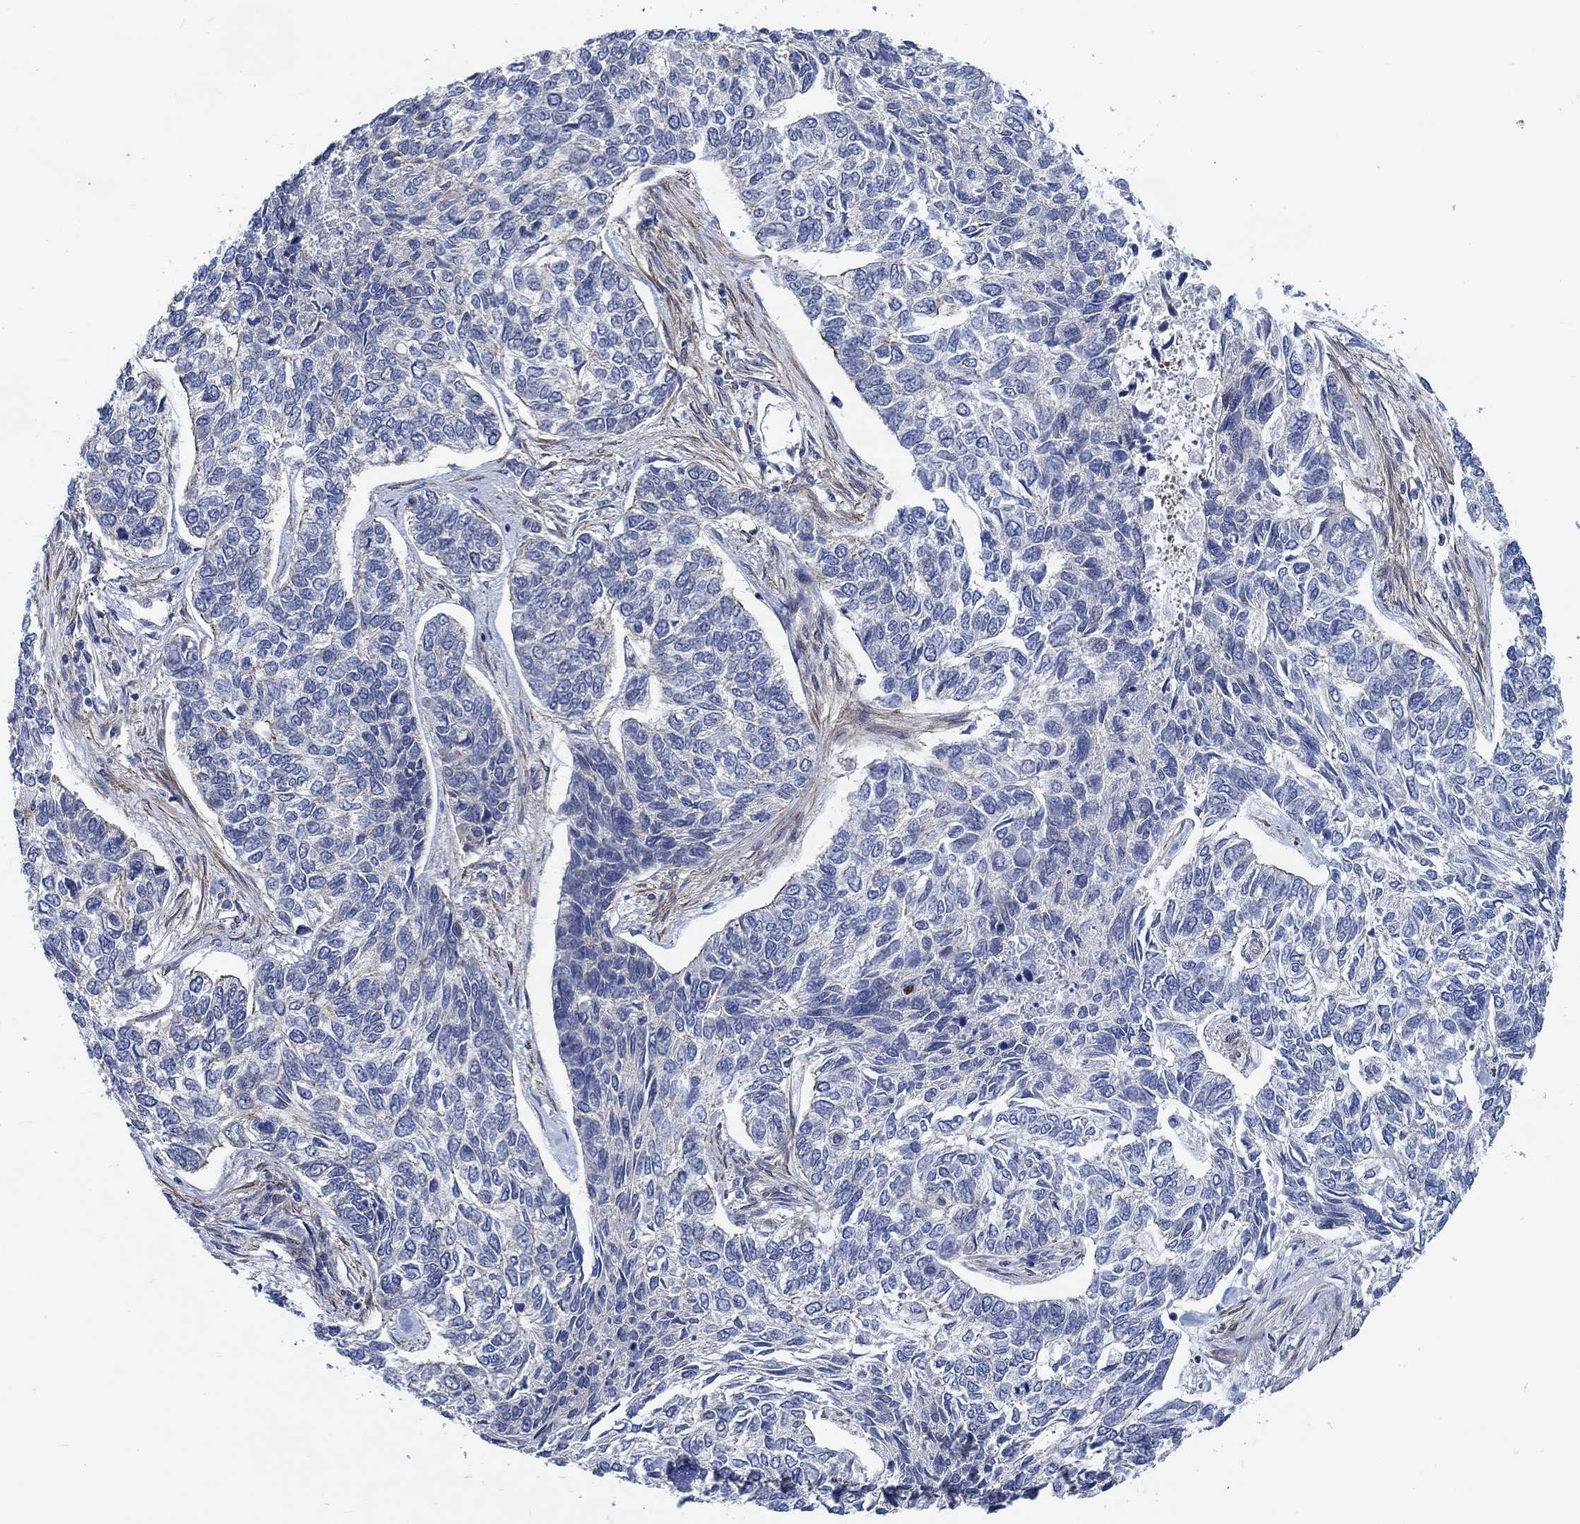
{"staining": {"intensity": "negative", "quantity": "none", "location": "none"}, "tissue": "skin cancer", "cell_type": "Tumor cells", "image_type": "cancer", "snomed": [{"axis": "morphology", "description": "Basal cell carcinoma"}, {"axis": "topography", "description": "Skin"}], "caption": "There is no significant expression in tumor cells of skin basal cell carcinoma.", "gene": "KCNH8", "patient": {"sex": "female", "age": 65}}